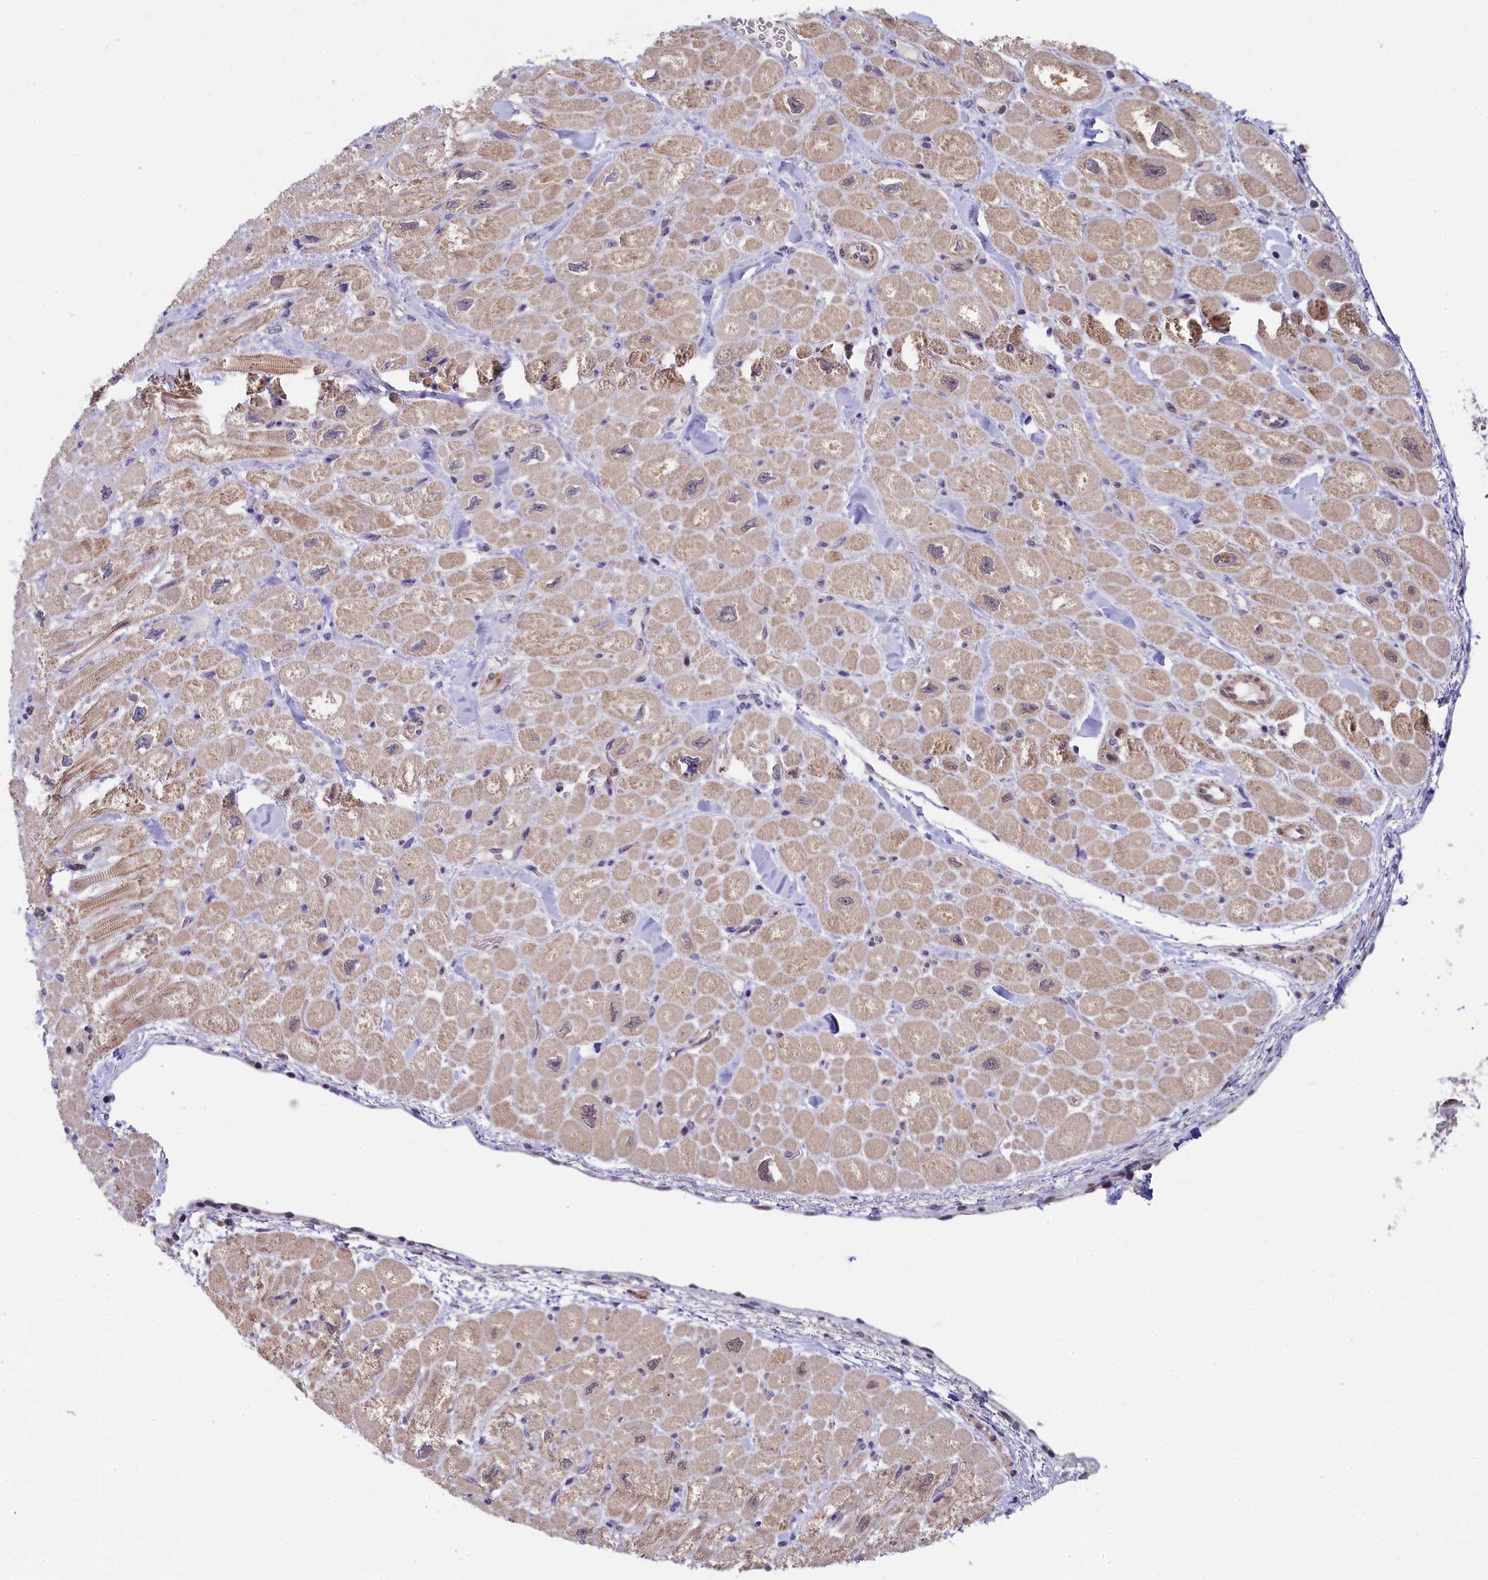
{"staining": {"intensity": "moderate", "quantity": "25%-75%", "location": "cytoplasmic/membranous"}, "tissue": "heart muscle", "cell_type": "Cardiomyocytes", "image_type": "normal", "snomed": [{"axis": "morphology", "description": "Normal tissue, NOS"}, {"axis": "topography", "description": "Heart"}], "caption": "Brown immunohistochemical staining in unremarkable heart muscle exhibits moderate cytoplasmic/membranous positivity in approximately 25%-75% of cardiomyocytes. The staining is performed using DAB brown chromogen to label protein expression. The nuclei are counter-stained blue using hematoxylin.", "gene": "INTS14", "patient": {"sex": "male", "age": 65}}